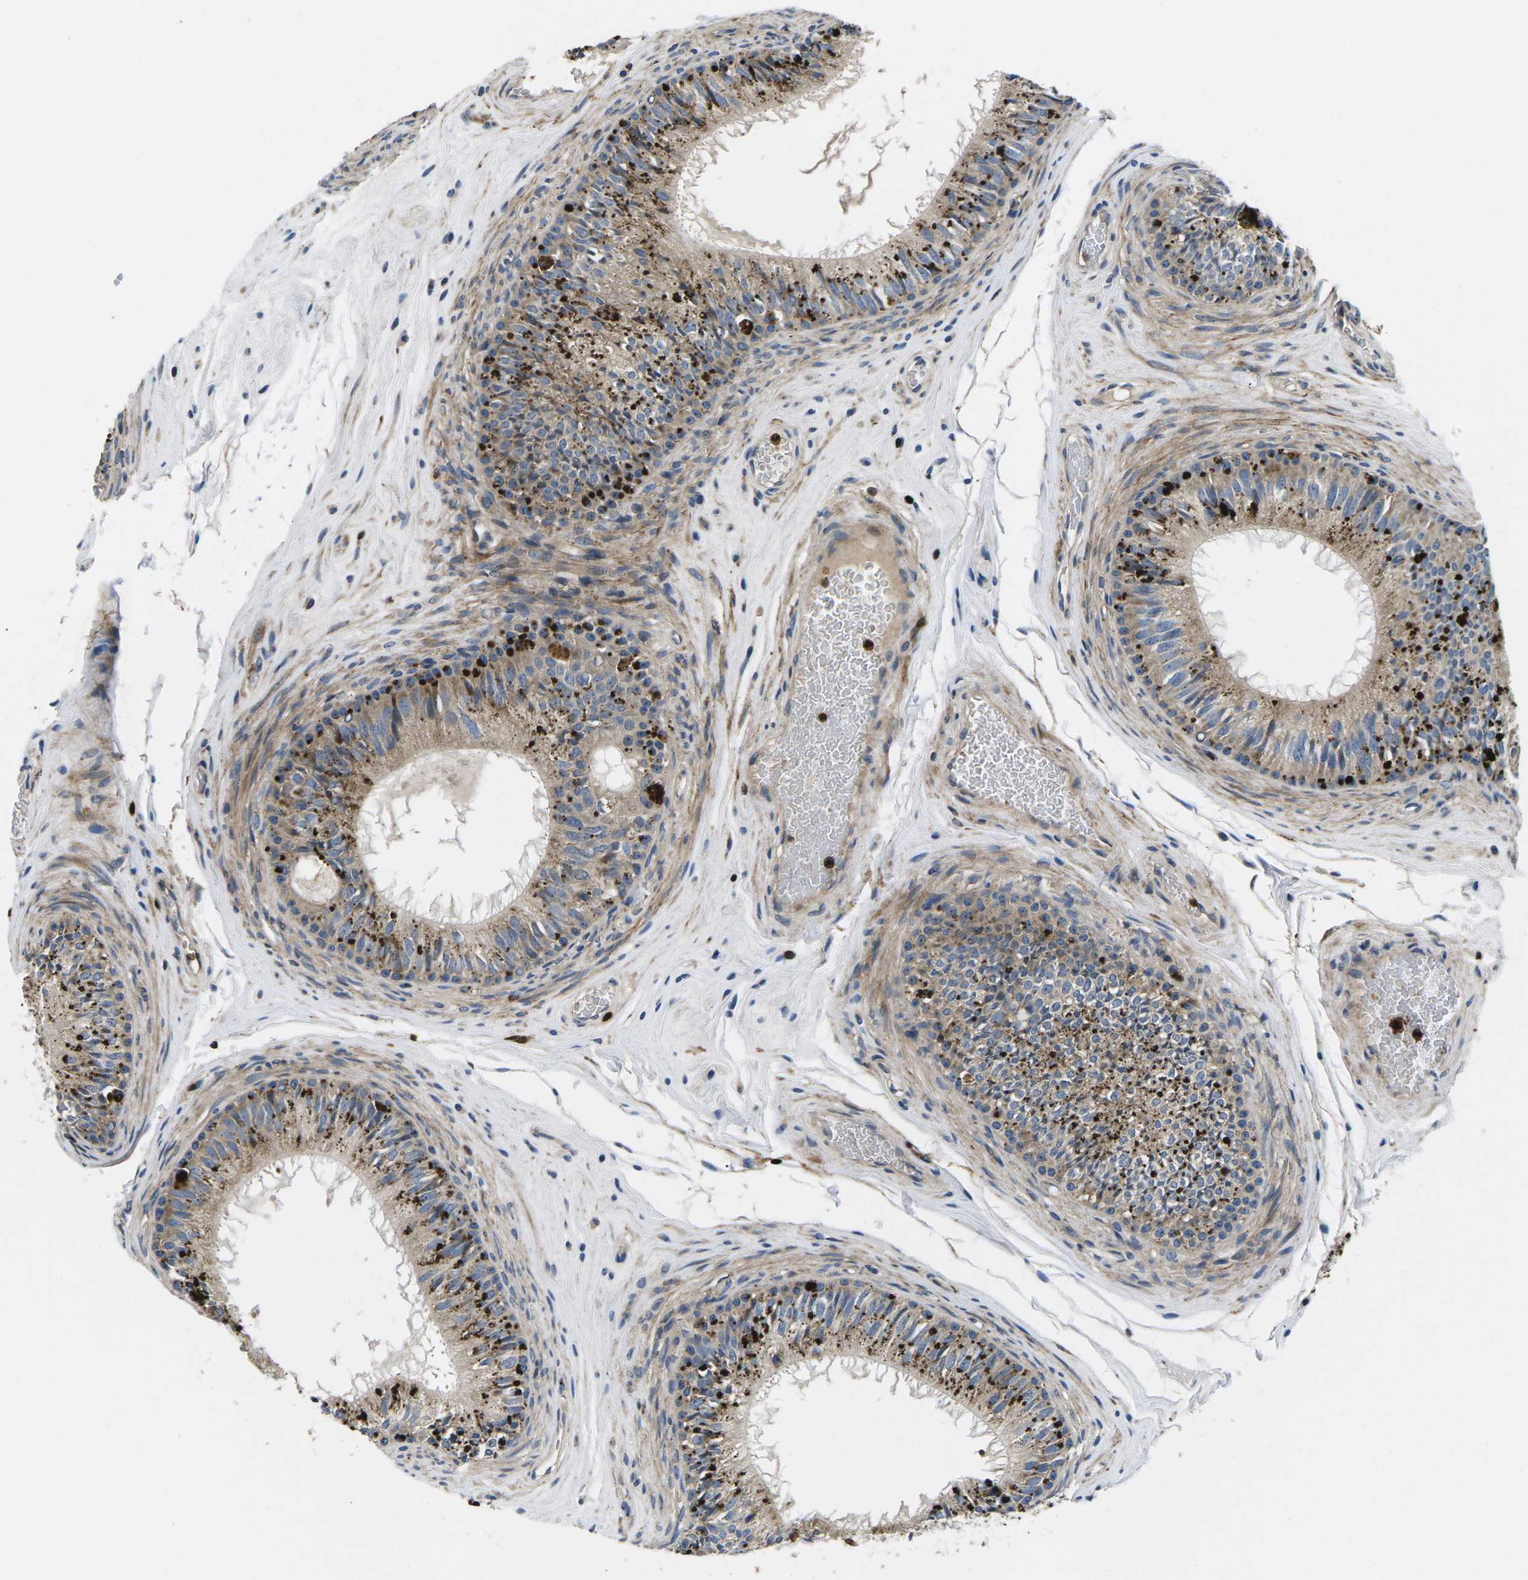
{"staining": {"intensity": "strong", "quantity": ">75%", "location": "cytoplasmic/membranous"}, "tissue": "epididymis", "cell_type": "Glandular cells", "image_type": "normal", "snomed": [{"axis": "morphology", "description": "Normal tissue, NOS"}, {"axis": "topography", "description": "Testis"}, {"axis": "topography", "description": "Epididymis"}], "caption": "IHC (DAB) staining of unremarkable human epididymis reveals strong cytoplasmic/membranous protein staining in approximately >75% of glandular cells.", "gene": "PLCE1", "patient": {"sex": "male", "age": 36}}